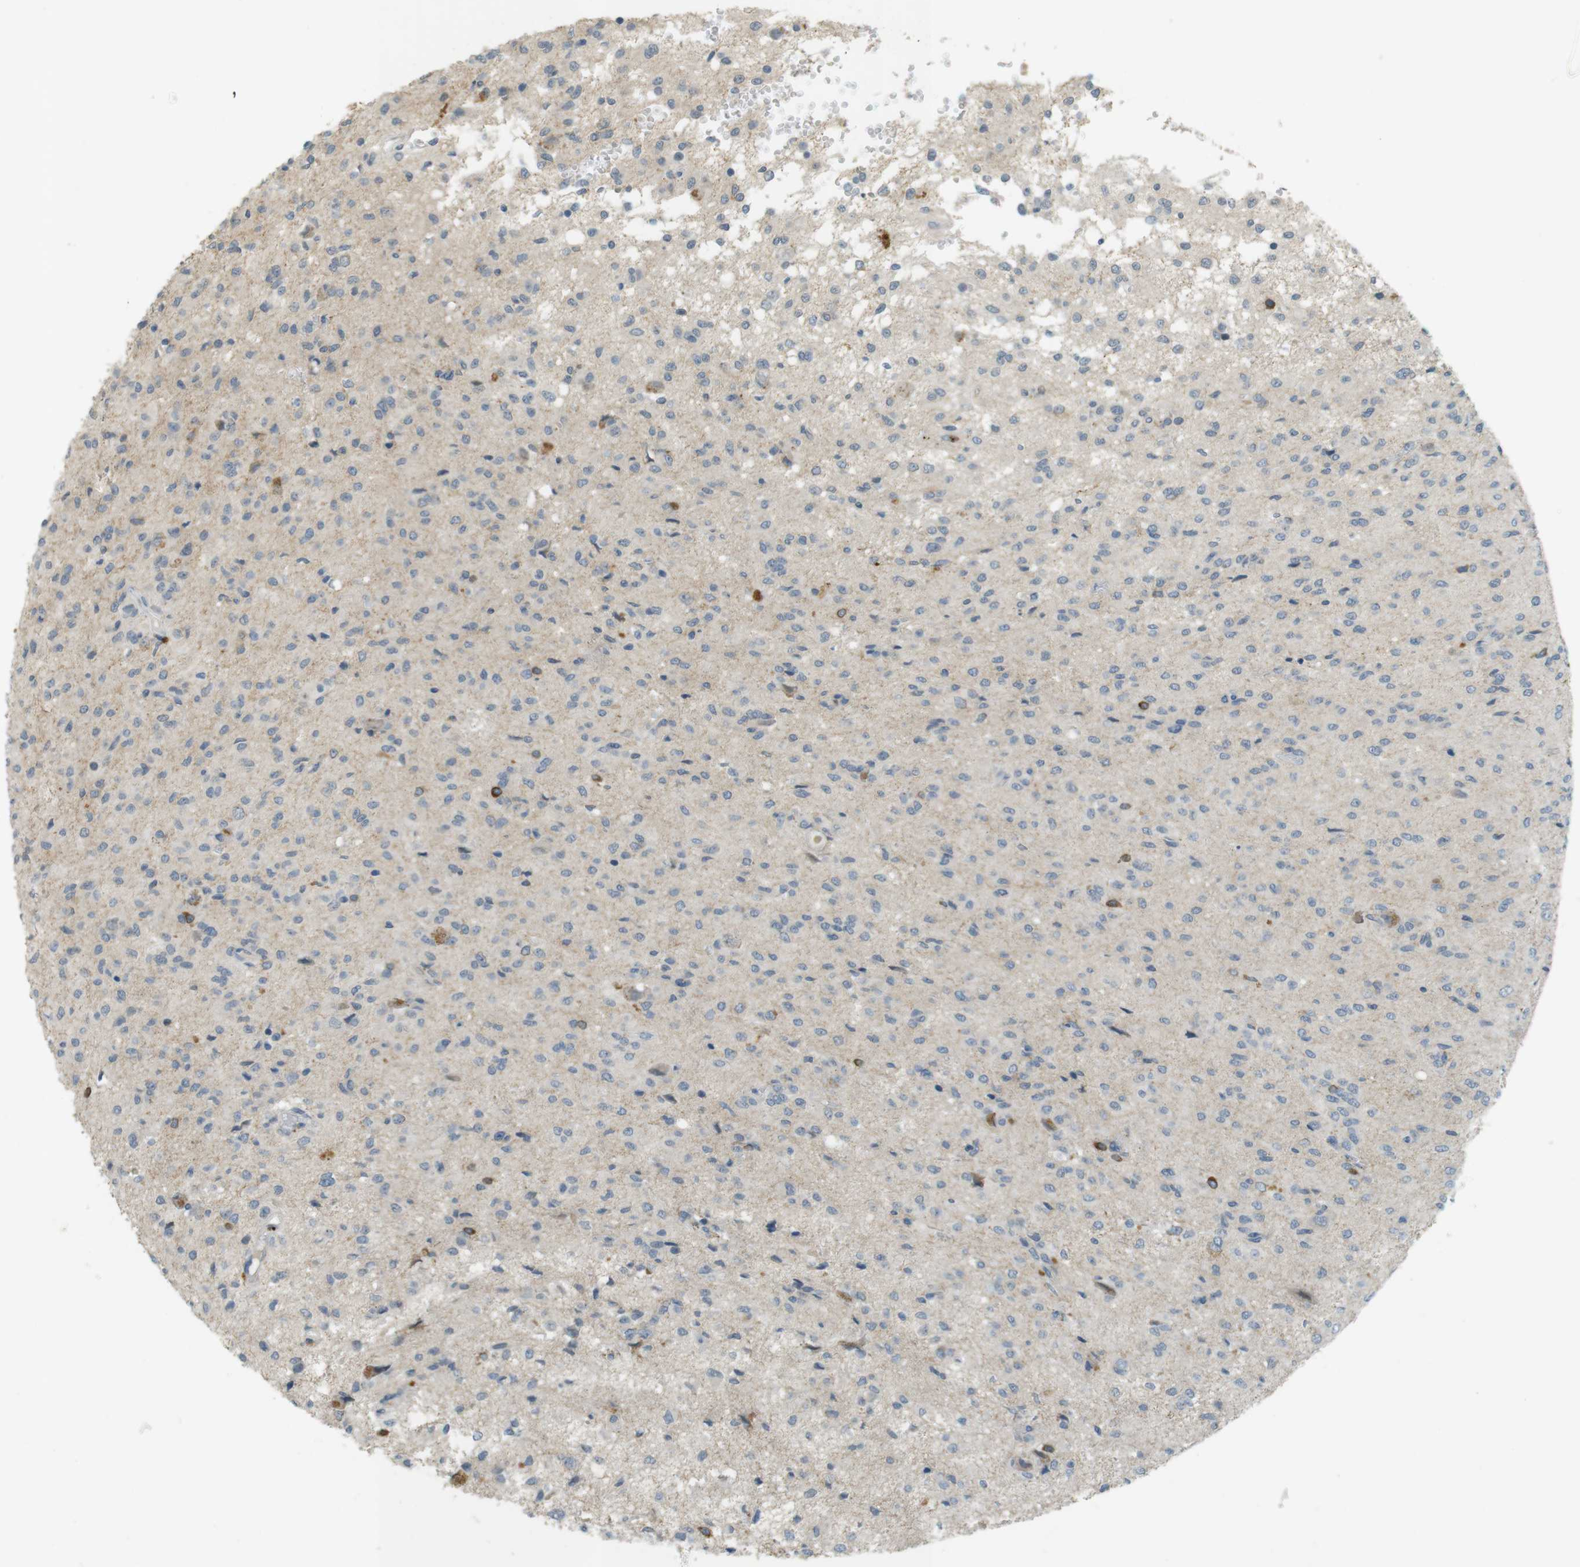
{"staining": {"intensity": "moderate", "quantity": "<25%", "location": "cytoplasmic/membranous"}, "tissue": "glioma", "cell_type": "Tumor cells", "image_type": "cancer", "snomed": [{"axis": "morphology", "description": "Glioma, malignant, High grade"}, {"axis": "topography", "description": "Brain"}], "caption": "Malignant glioma (high-grade) stained with a brown dye demonstrates moderate cytoplasmic/membranous positive expression in about <25% of tumor cells.", "gene": "UGT8", "patient": {"sex": "female", "age": 59}}